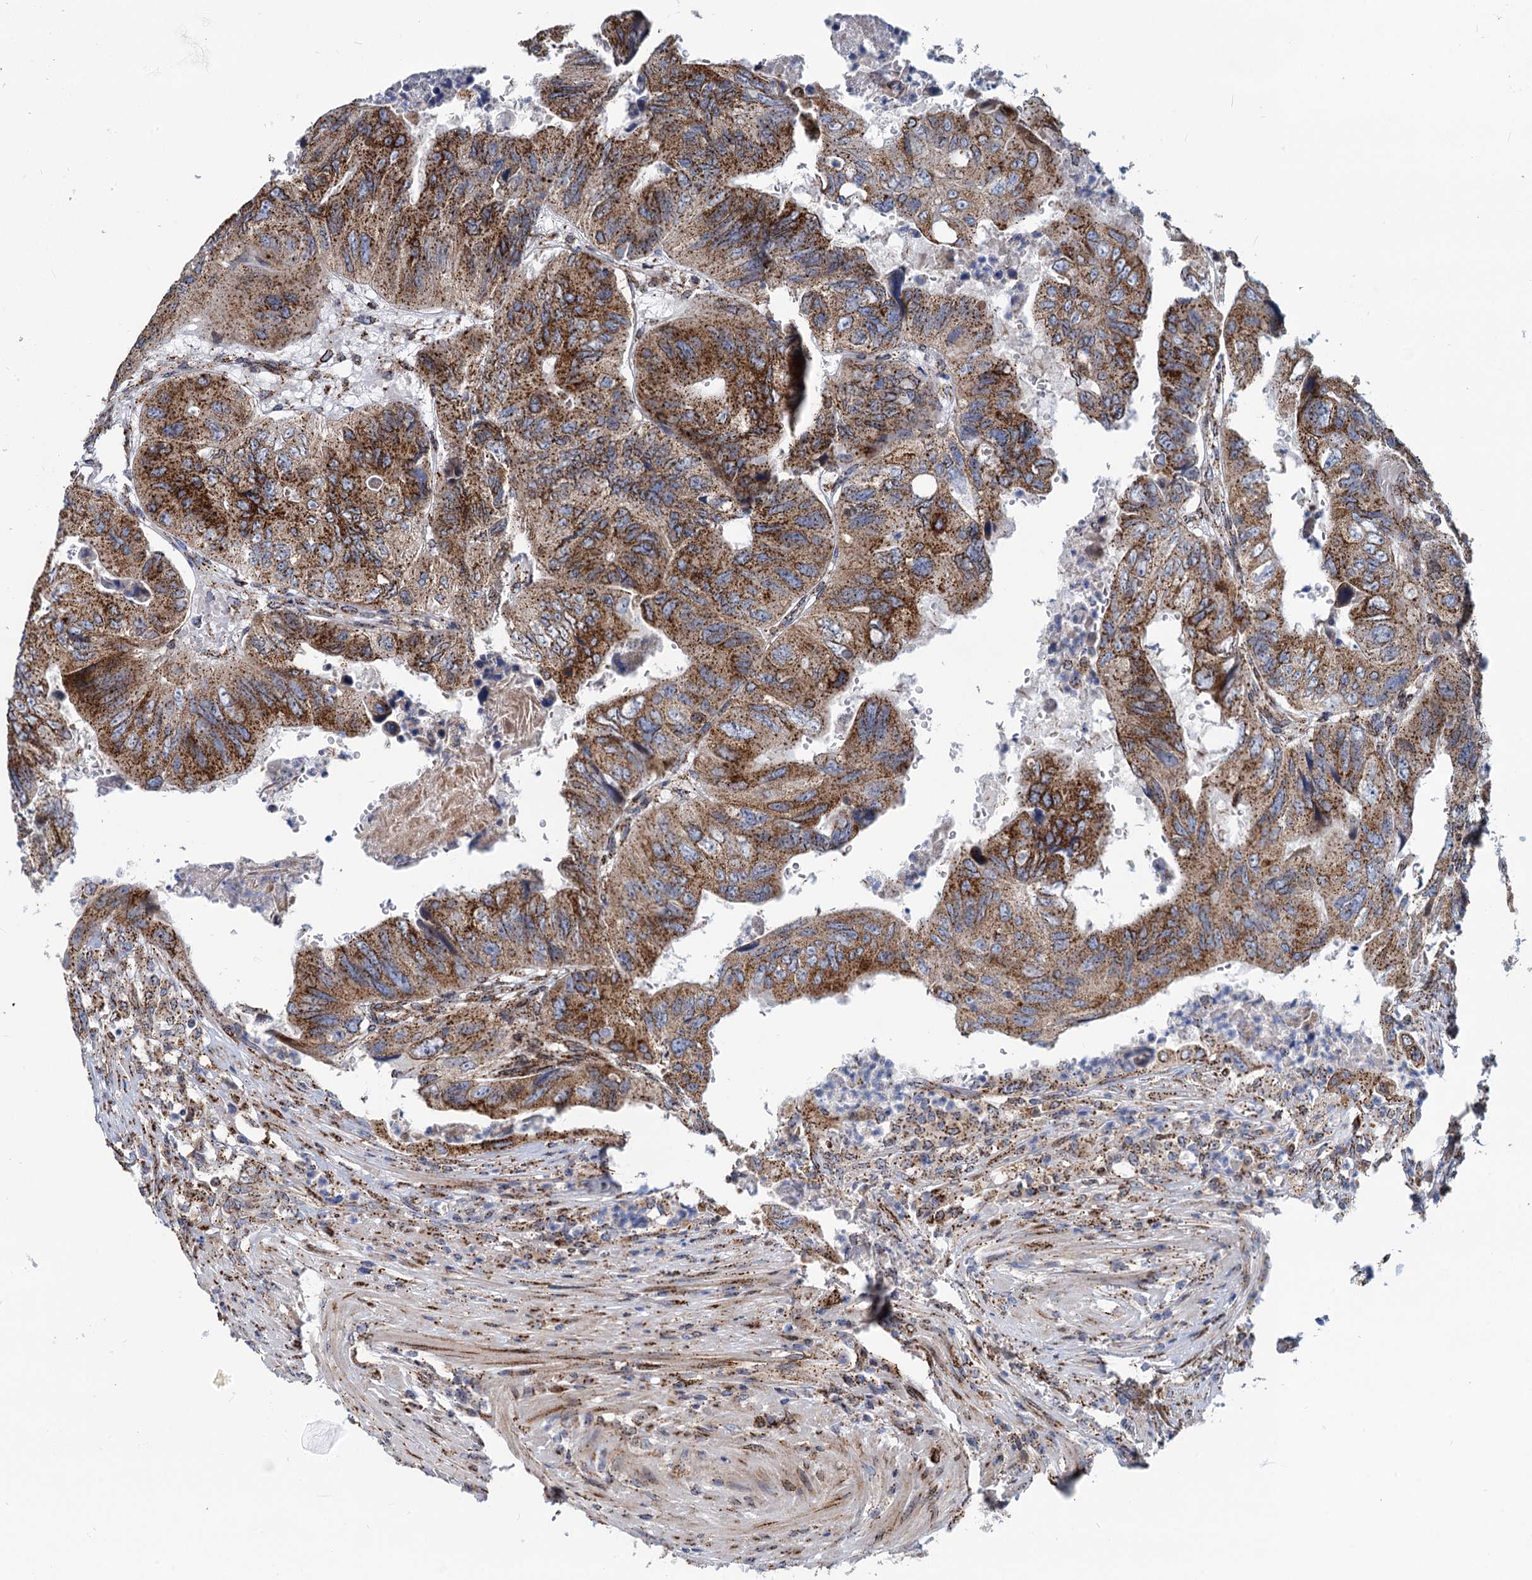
{"staining": {"intensity": "moderate", "quantity": ">75%", "location": "cytoplasmic/membranous"}, "tissue": "colorectal cancer", "cell_type": "Tumor cells", "image_type": "cancer", "snomed": [{"axis": "morphology", "description": "Adenocarcinoma, NOS"}, {"axis": "topography", "description": "Rectum"}], "caption": "Immunohistochemical staining of human adenocarcinoma (colorectal) displays moderate cytoplasmic/membranous protein positivity in approximately >75% of tumor cells. (IHC, brightfield microscopy, high magnification).", "gene": "SUPT20H", "patient": {"sex": "male", "age": 63}}